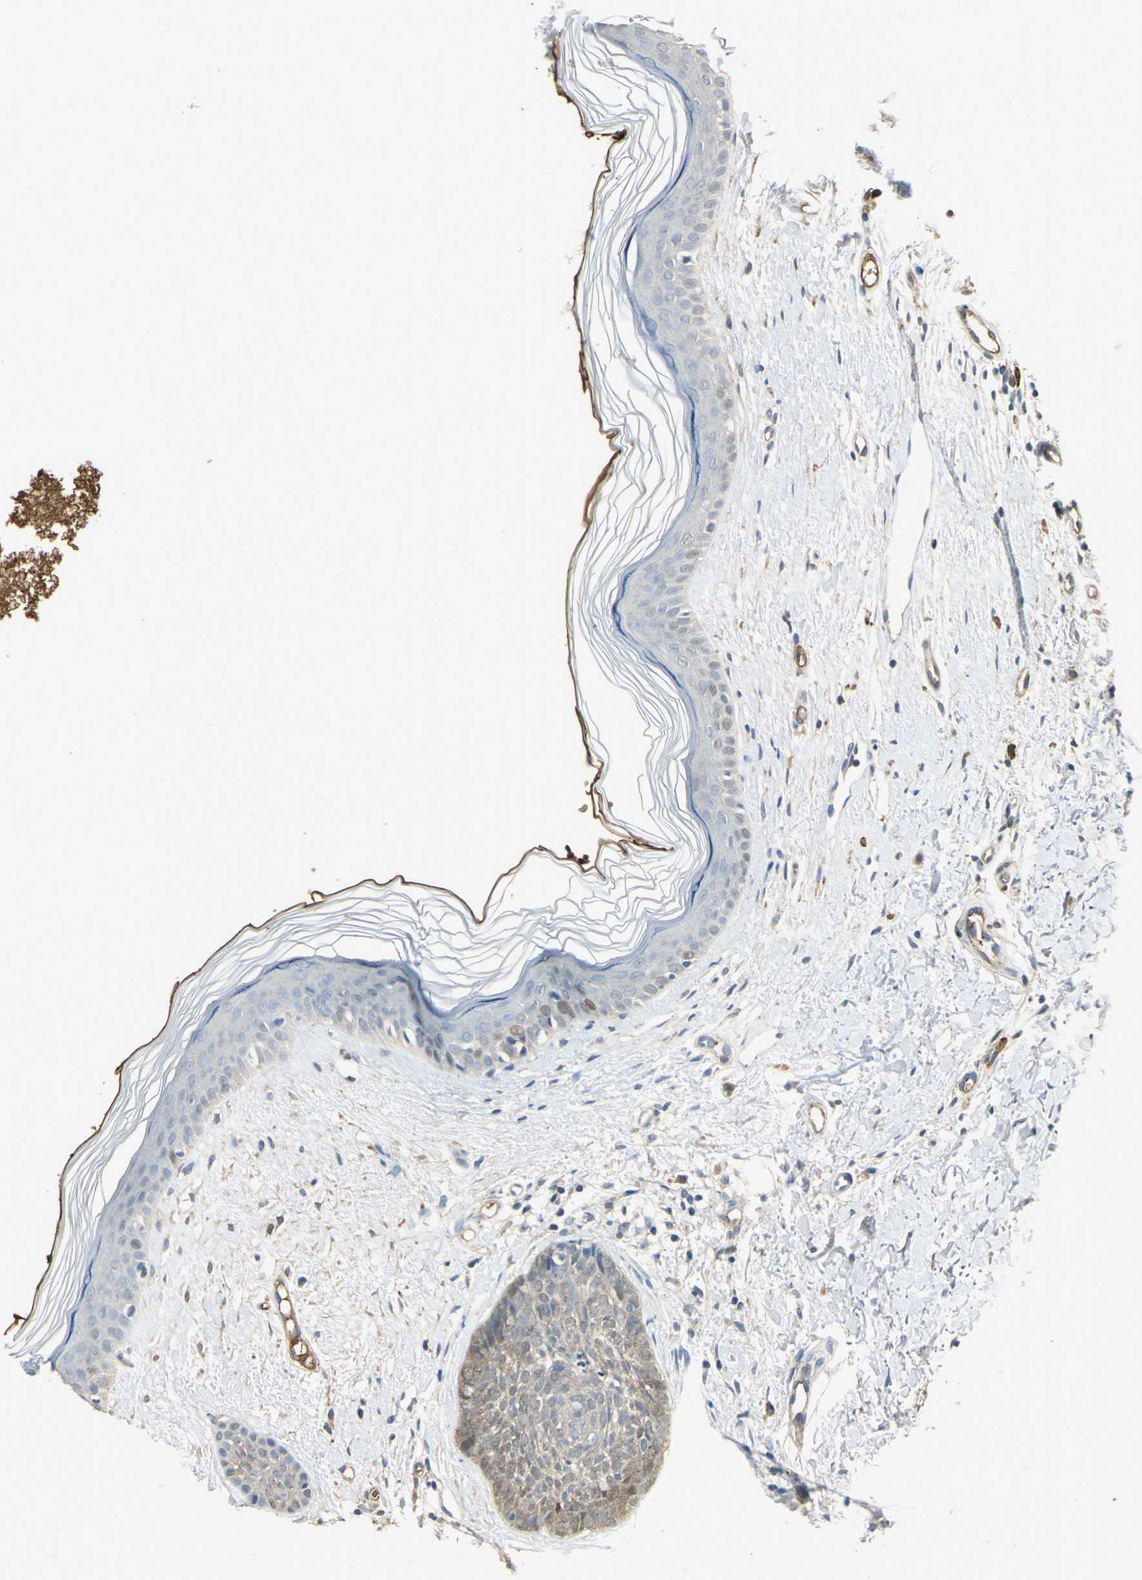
{"staining": {"intensity": "weak", "quantity": ">75%", "location": "cytoplasmic/membranous,nuclear"}, "tissue": "skin cancer", "cell_type": "Tumor cells", "image_type": "cancer", "snomed": [{"axis": "morphology", "description": "Normal tissue, NOS"}, {"axis": "morphology", "description": "Basal cell carcinoma"}, {"axis": "topography", "description": "Skin"}], "caption": "Immunohistochemistry (IHC) of skin cancer (basal cell carcinoma) exhibits low levels of weak cytoplasmic/membranous and nuclear staining in approximately >75% of tumor cells.", "gene": "DDAH1", "patient": {"sex": "female", "age": 61}}